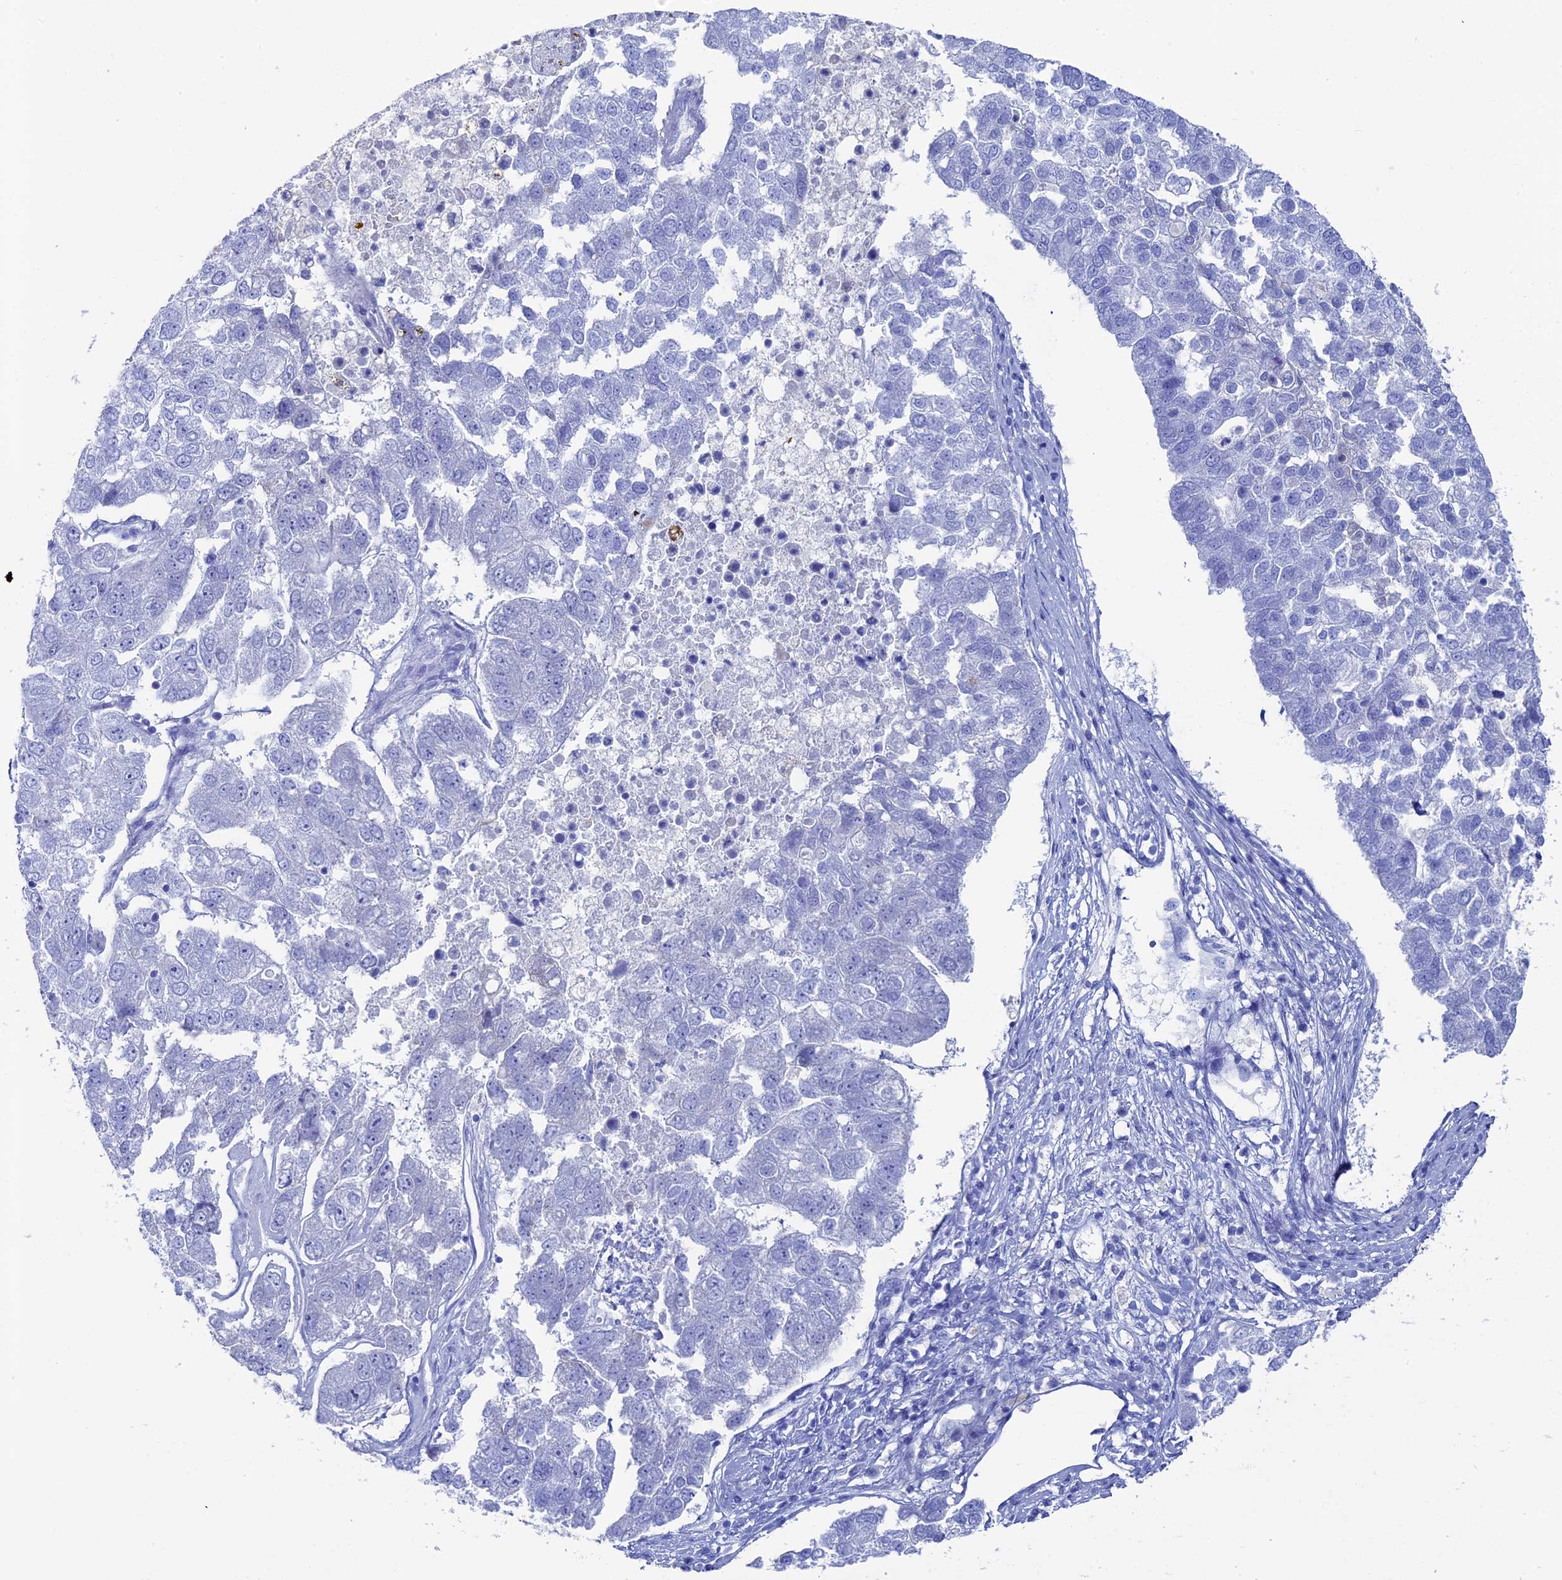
{"staining": {"intensity": "negative", "quantity": "none", "location": "none"}, "tissue": "pancreatic cancer", "cell_type": "Tumor cells", "image_type": "cancer", "snomed": [{"axis": "morphology", "description": "Adenocarcinoma, NOS"}, {"axis": "topography", "description": "Pancreas"}], "caption": "Immunohistochemical staining of human pancreatic cancer (adenocarcinoma) exhibits no significant staining in tumor cells.", "gene": "UNC119", "patient": {"sex": "female", "age": 61}}